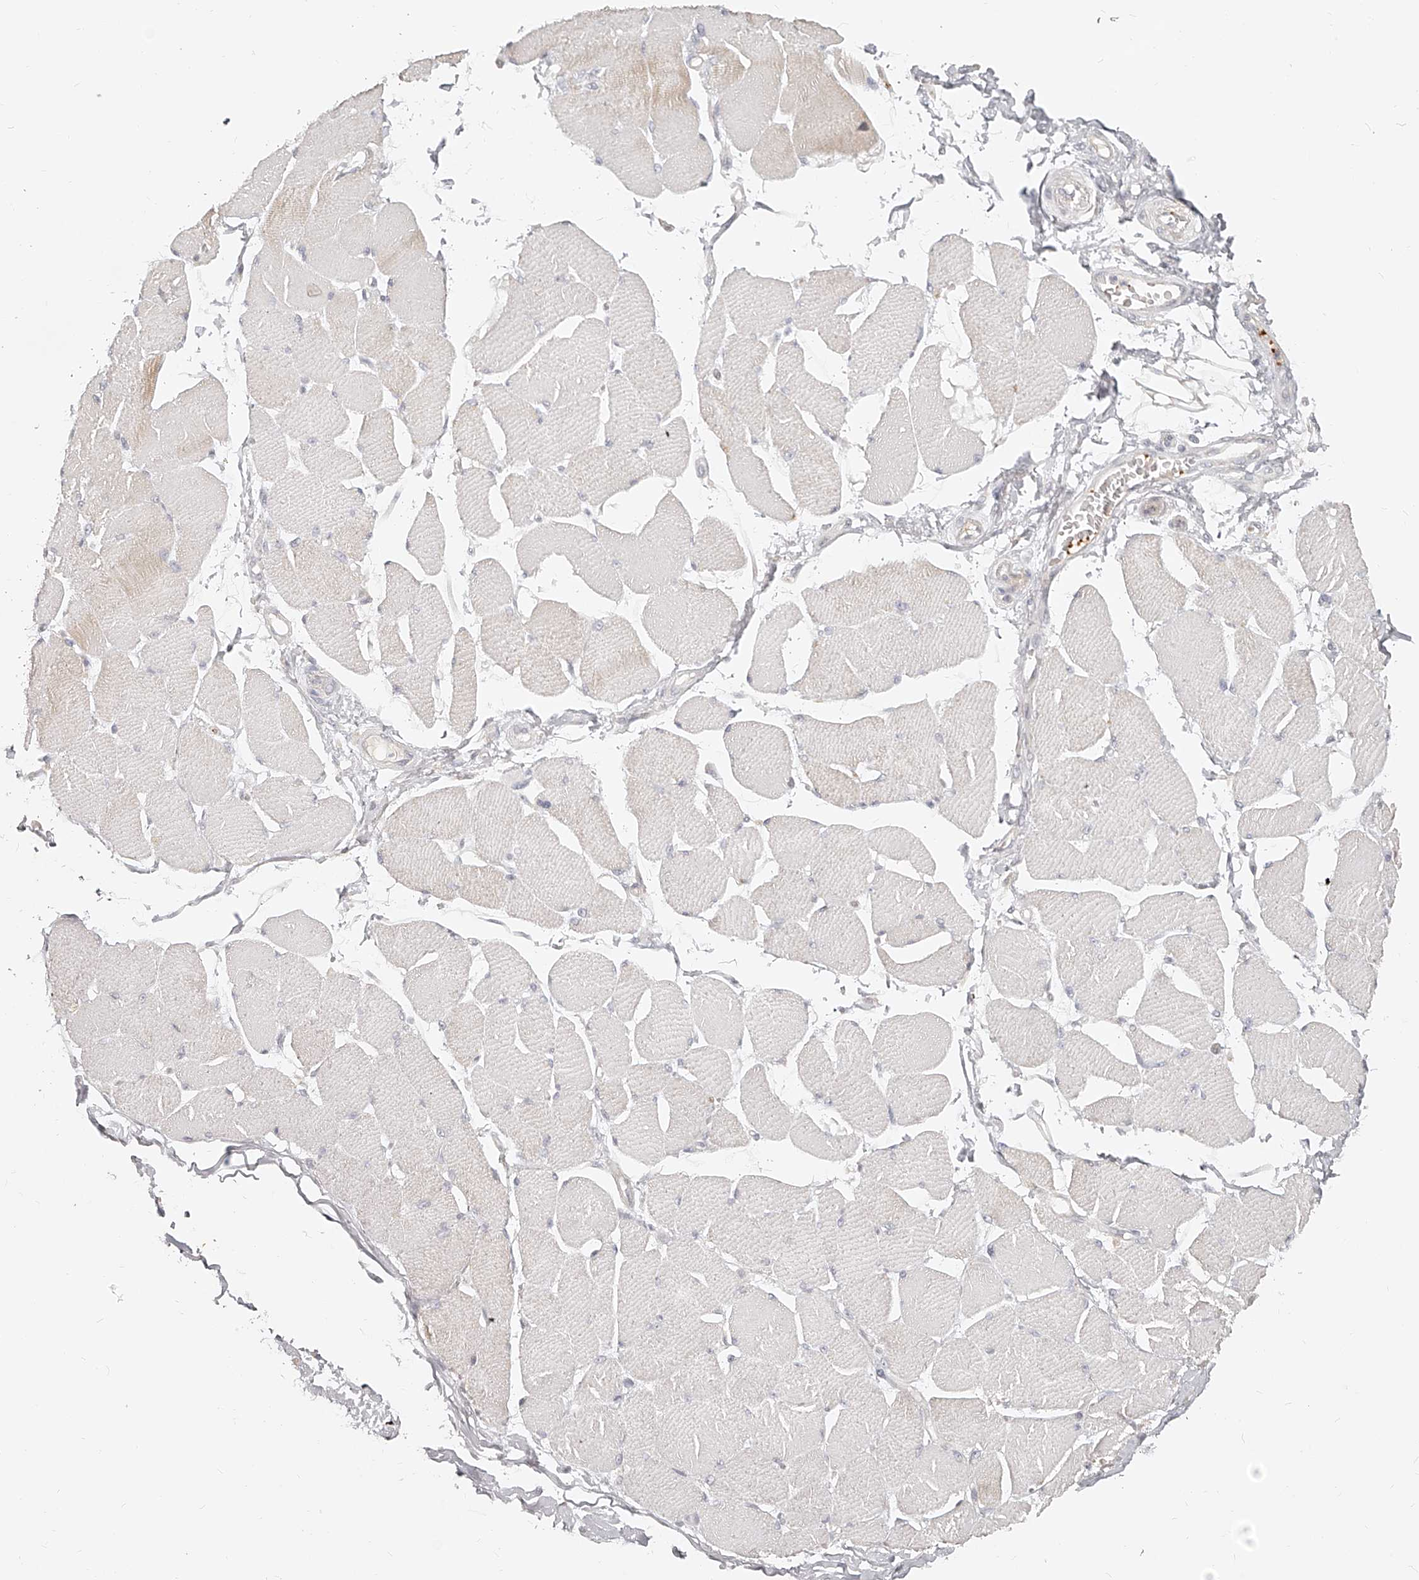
{"staining": {"intensity": "weak", "quantity": "<25%", "location": "cytoplasmic/membranous"}, "tissue": "skeletal muscle", "cell_type": "Myocytes", "image_type": "normal", "snomed": [{"axis": "morphology", "description": "Normal tissue, NOS"}, {"axis": "topography", "description": "Skin"}, {"axis": "topography", "description": "Skeletal muscle"}], "caption": "Immunohistochemical staining of normal skeletal muscle displays no significant staining in myocytes. (DAB (3,3'-diaminobenzidine) immunohistochemistry (IHC) visualized using brightfield microscopy, high magnification).", "gene": "ITGB3", "patient": {"sex": "male", "age": 83}}